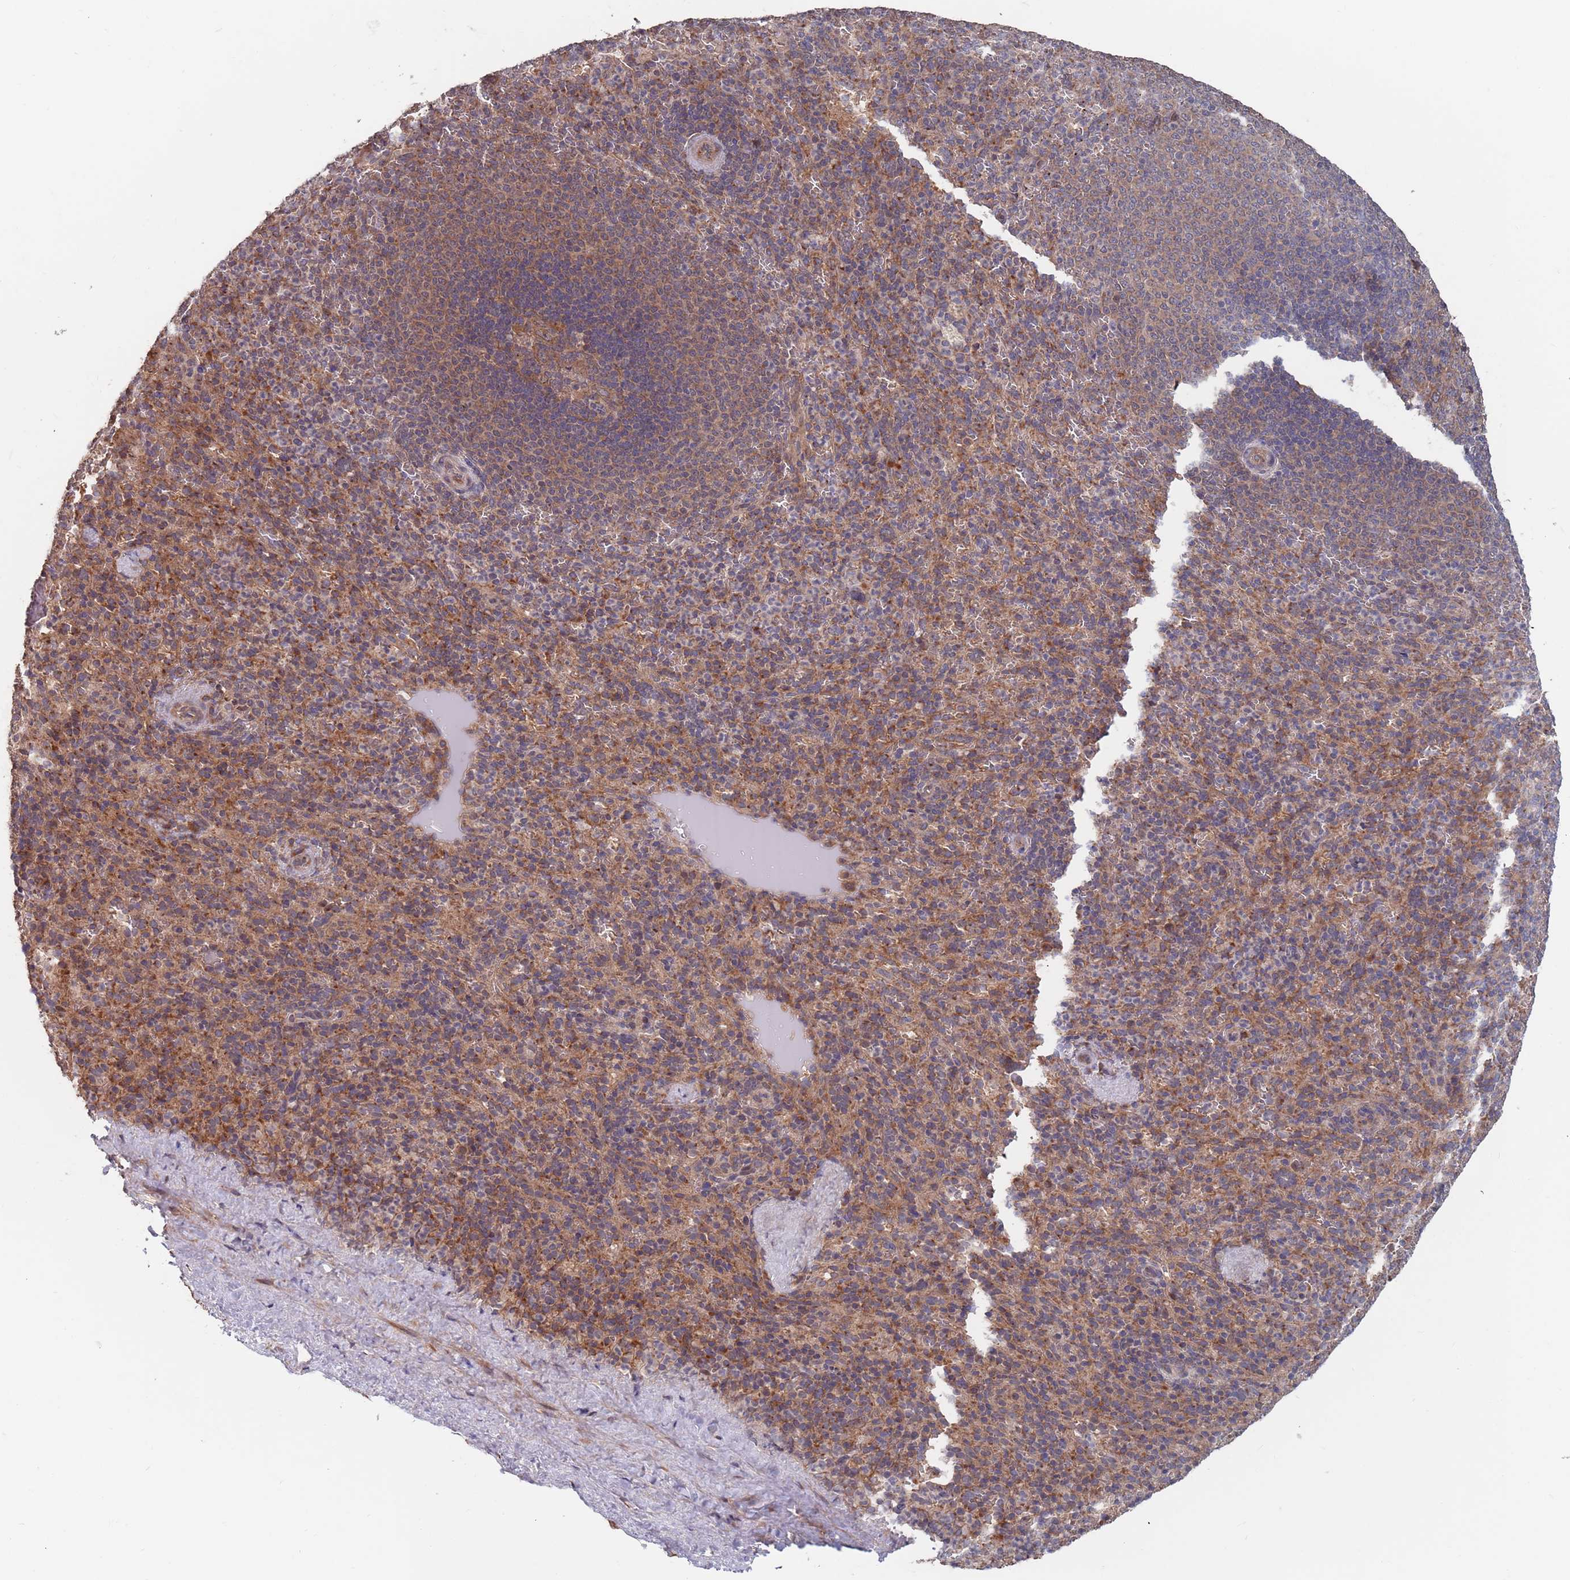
{"staining": {"intensity": "moderate", "quantity": "<25%", "location": "cytoplasmic/membranous"}, "tissue": "spleen", "cell_type": "Cells in red pulp", "image_type": "normal", "snomed": [{"axis": "morphology", "description": "Normal tissue, NOS"}, {"axis": "topography", "description": "Spleen"}], "caption": "The immunohistochemical stain shows moderate cytoplasmic/membranous expression in cells in red pulp of unremarkable spleen. The protein is shown in brown color, while the nuclei are stained blue.", "gene": "UNC45A", "patient": {"sex": "female", "age": 21}}